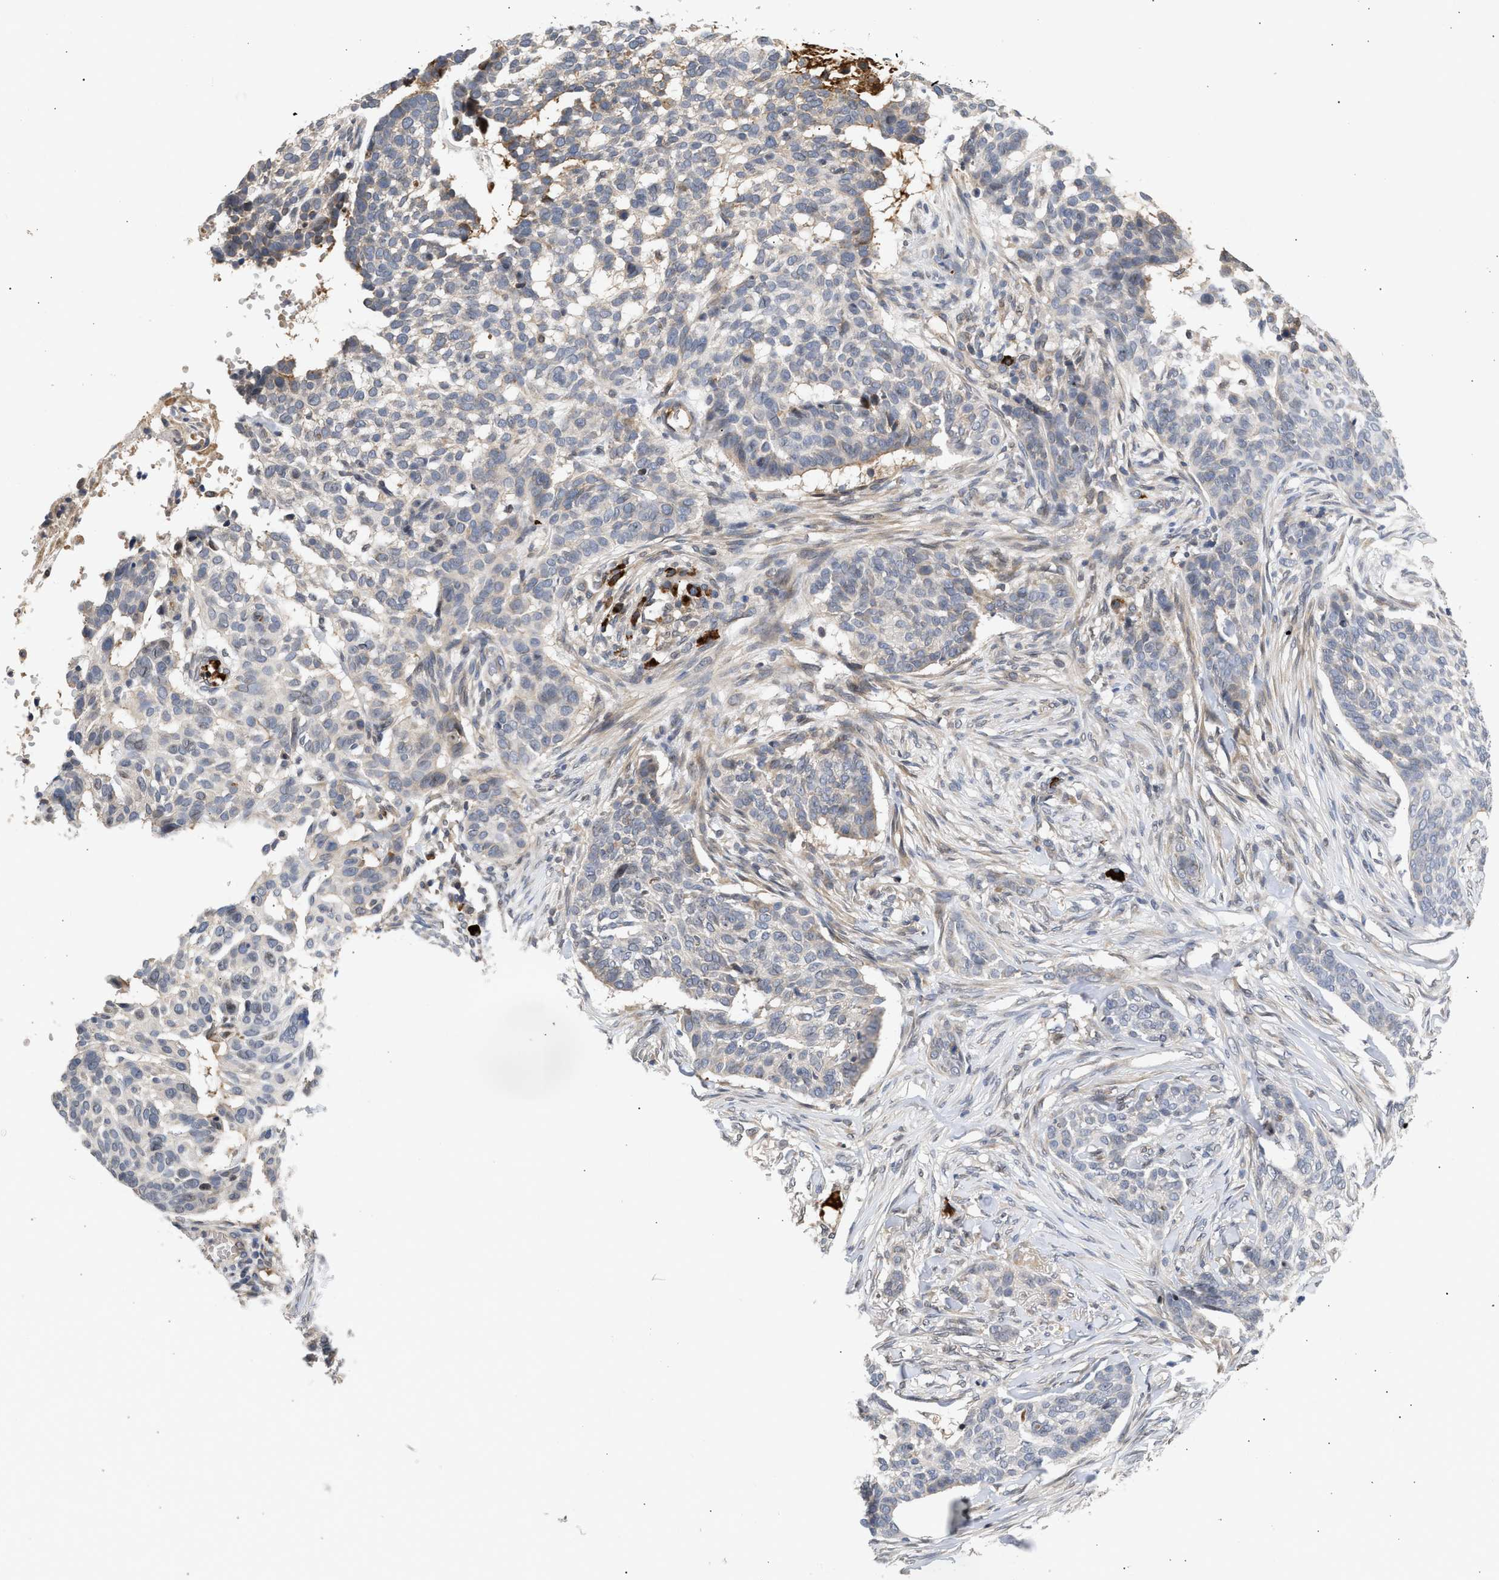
{"staining": {"intensity": "negative", "quantity": "none", "location": "none"}, "tissue": "skin cancer", "cell_type": "Tumor cells", "image_type": "cancer", "snomed": [{"axis": "morphology", "description": "Basal cell carcinoma"}, {"axis": "topography", "description": "Skin"}], "caption": "High magnification brightfield microscopy of skin basal cell carcinoma stained with DAB (brown) and counterstained with hematoxylin (blue): tumor cells show no significant expression. (Immunohistochemistry, brightfield microscopy, high magnification).", "gene": "NUP62", "patient": {"sex": "male", "age": 85}}